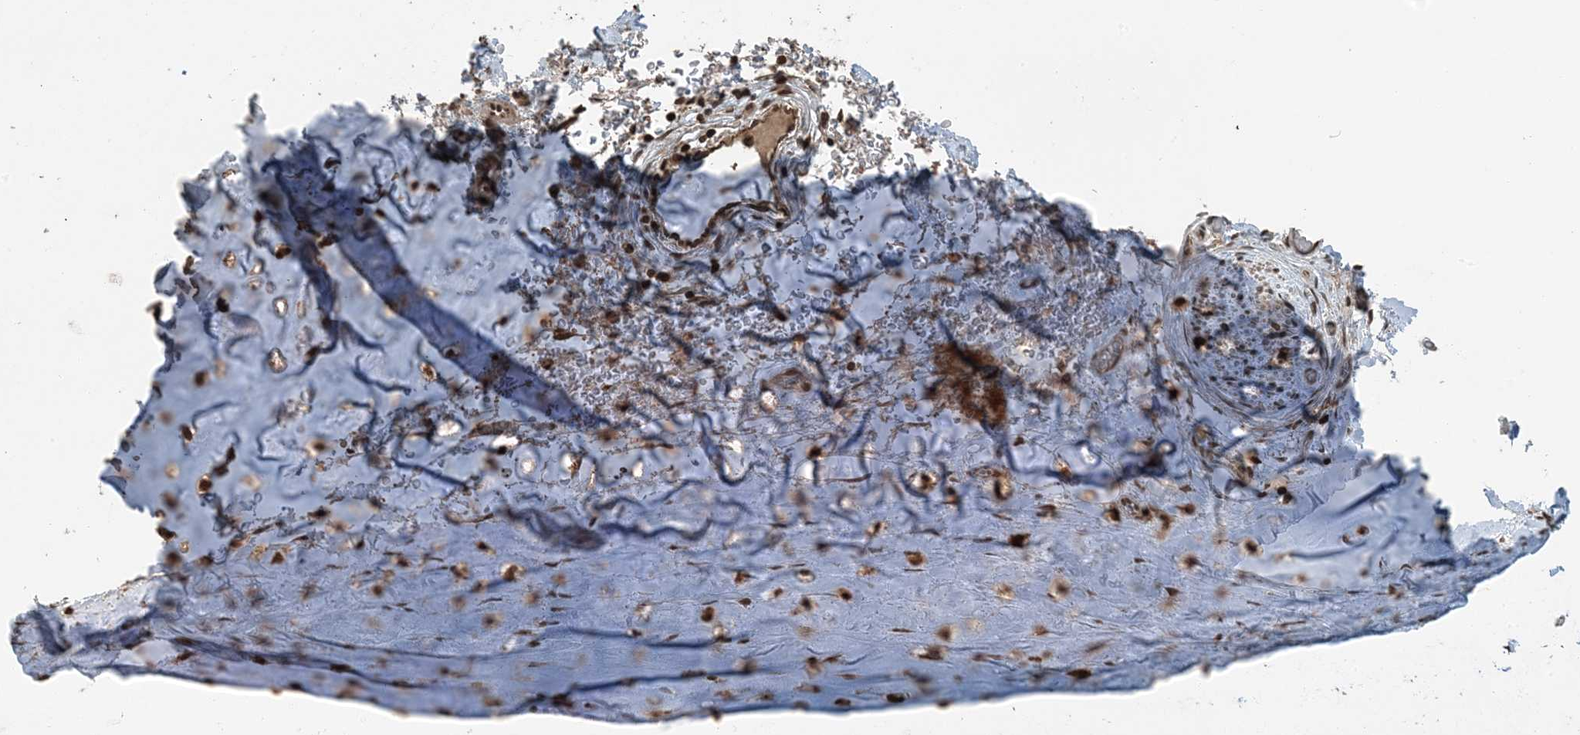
{"staining": {"intensity": "moderate", "quantity": ">75%", "location": "cytoplasmic/membranous,nuclear"}, "tissue": "adipose tissue", "cell_type": "Adipocytes", "image_type": "normal", "snomed": [{"axis": "morphology", "description": "Normal tissue, NOS"}, {"axis": "topography", "description": "Cartilage tissue"}], "caption": "Protein staining of unremarkable adipose tissue demonstrates moderate cytoplasmic/membranous,nuclear expression in approximately >75% of adipocytes.", "gene": "ZFAND2B", "patient": {"sex": "female", "age": 63}}